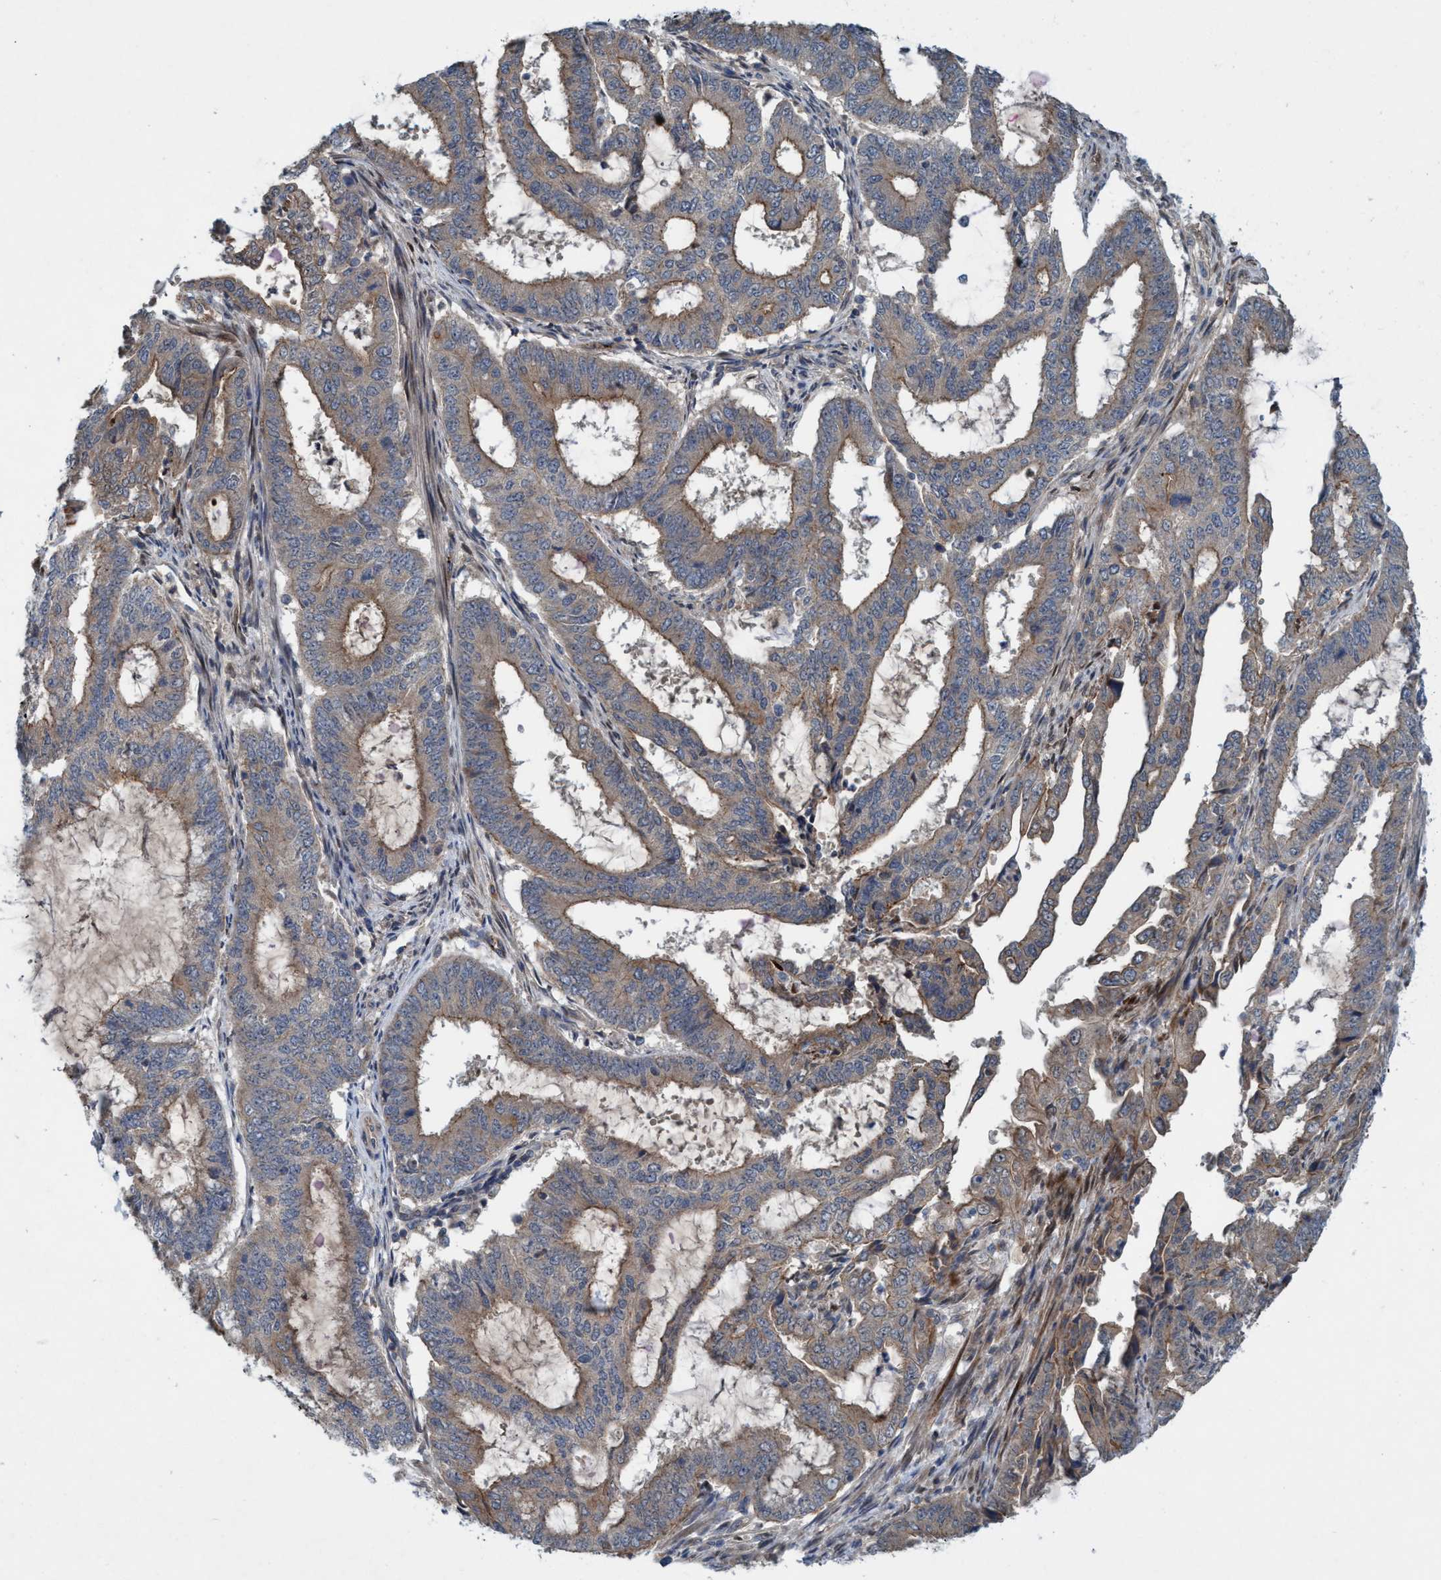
{"staining": {"intensity": "weak", "quantity": ">75%", "location": "cytoplasmic/membranous"}, "tissue": "endometrial cancer", "cell_type": "Tumor cells", "image_type": "cancer", "snomed": [{"axis": "morphology", "description": "Adenocarcinoma, NOS"}, {"axis": "topography", "description": "Endometrium"}], "caption": "There is low levels of weak cytoplasmic/membranous positivity in tumor cells of endometrial adenocarcinoma, as demonstrated by immunohistochemical staining (brown color).", "gene": "TRIM65", "patient": {"sex": "female", "age": 51}}